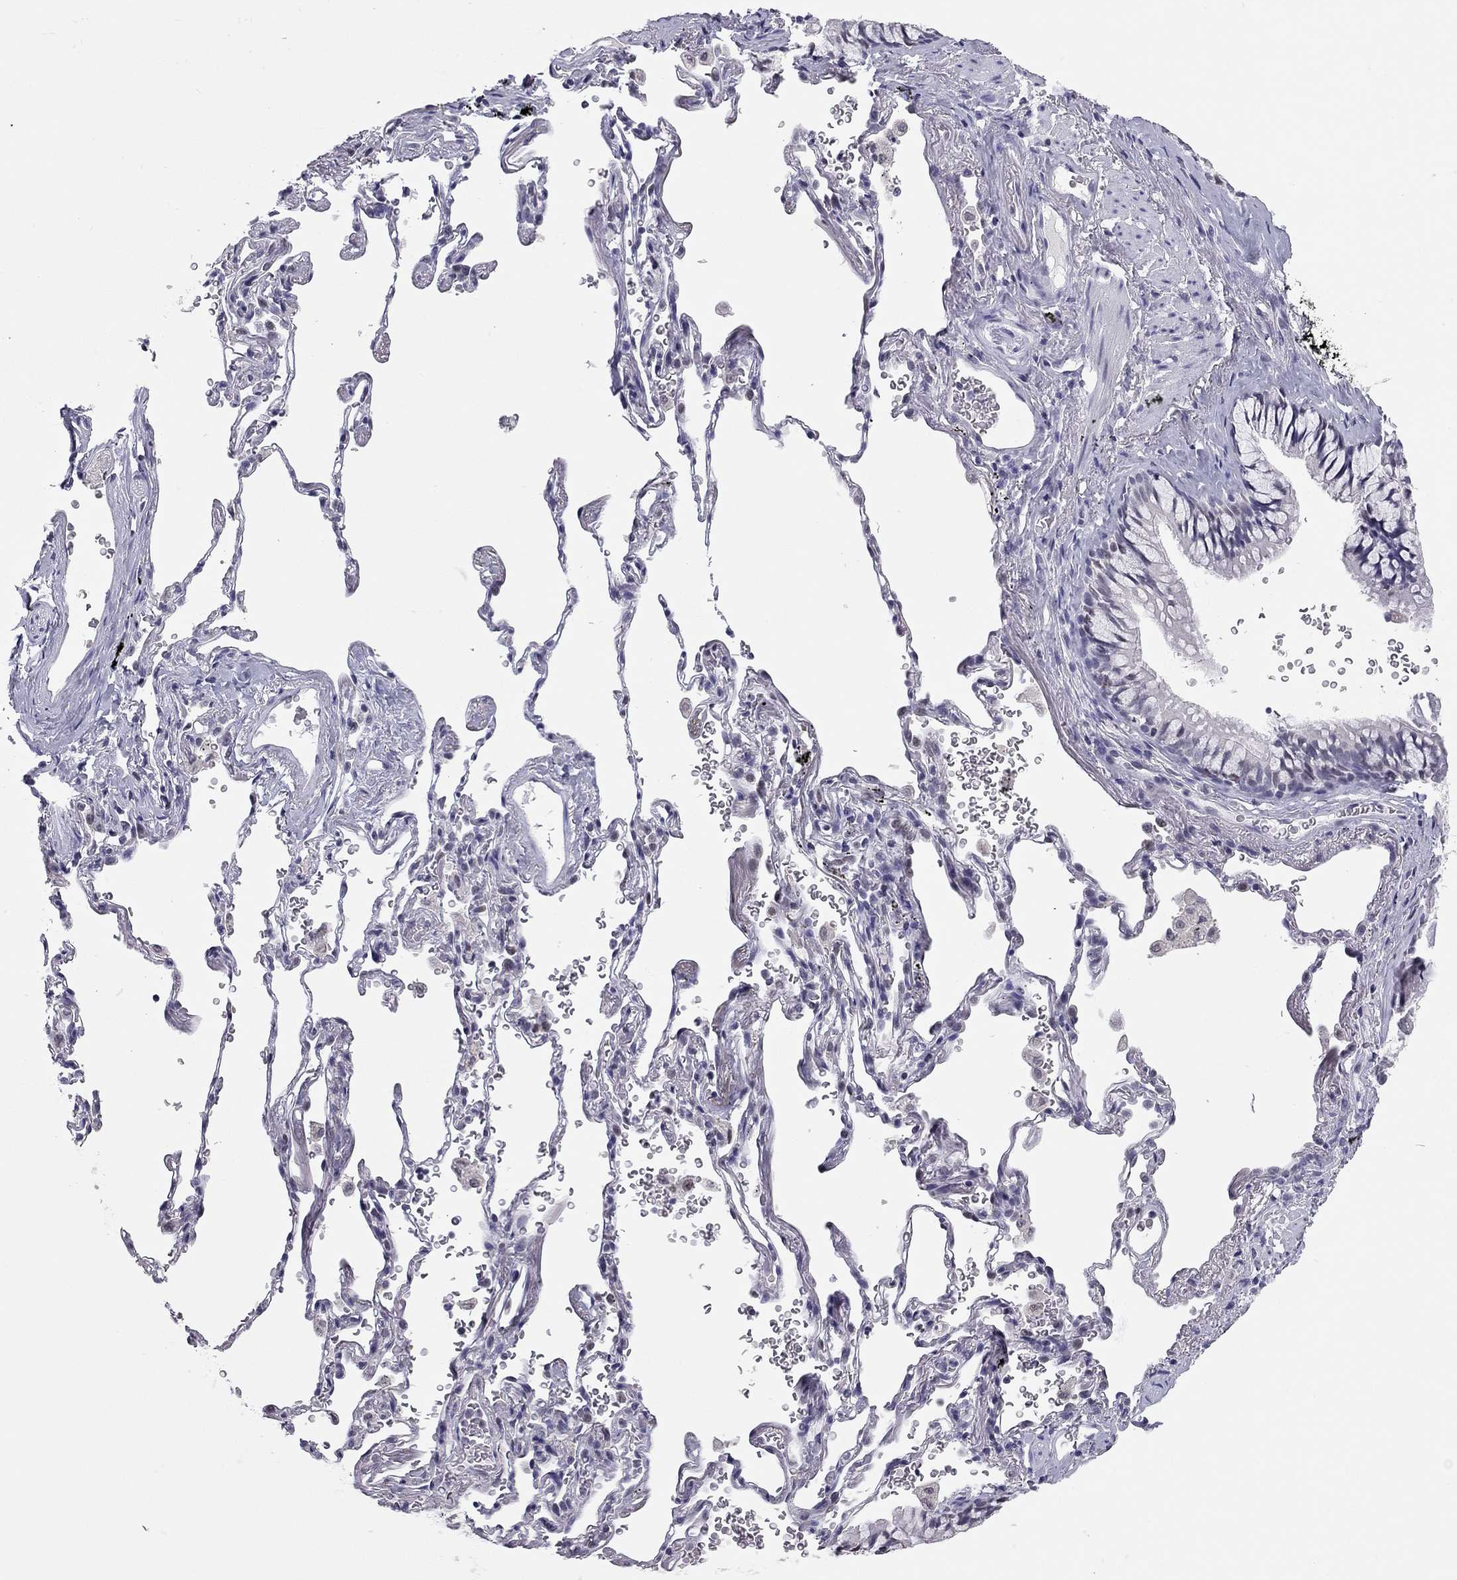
{"staining": {"intensity": "negative", "quantity": "none", "location": "none"}, "tissue": "soft tissue", "cell_type": "Fibroblasts", "image_type": "normal", "snomed": [{"axis": "morphology", "description": "Normal tissue, NOS"}, {"axis": "morphology", "description": "Adenocarcinoma, NOS"}, {"axis": "topography", "description": "Cartilage tissue"}, {"axis": "topography", "description": "Lung"}], "caption": "This is an immunohistochemistry (IHC) micrograph of normal human soft tissue. There is no positivity in fibroblasts.", "gene": "DOT1L", "patient": {"sex": "male", "age": 59}}